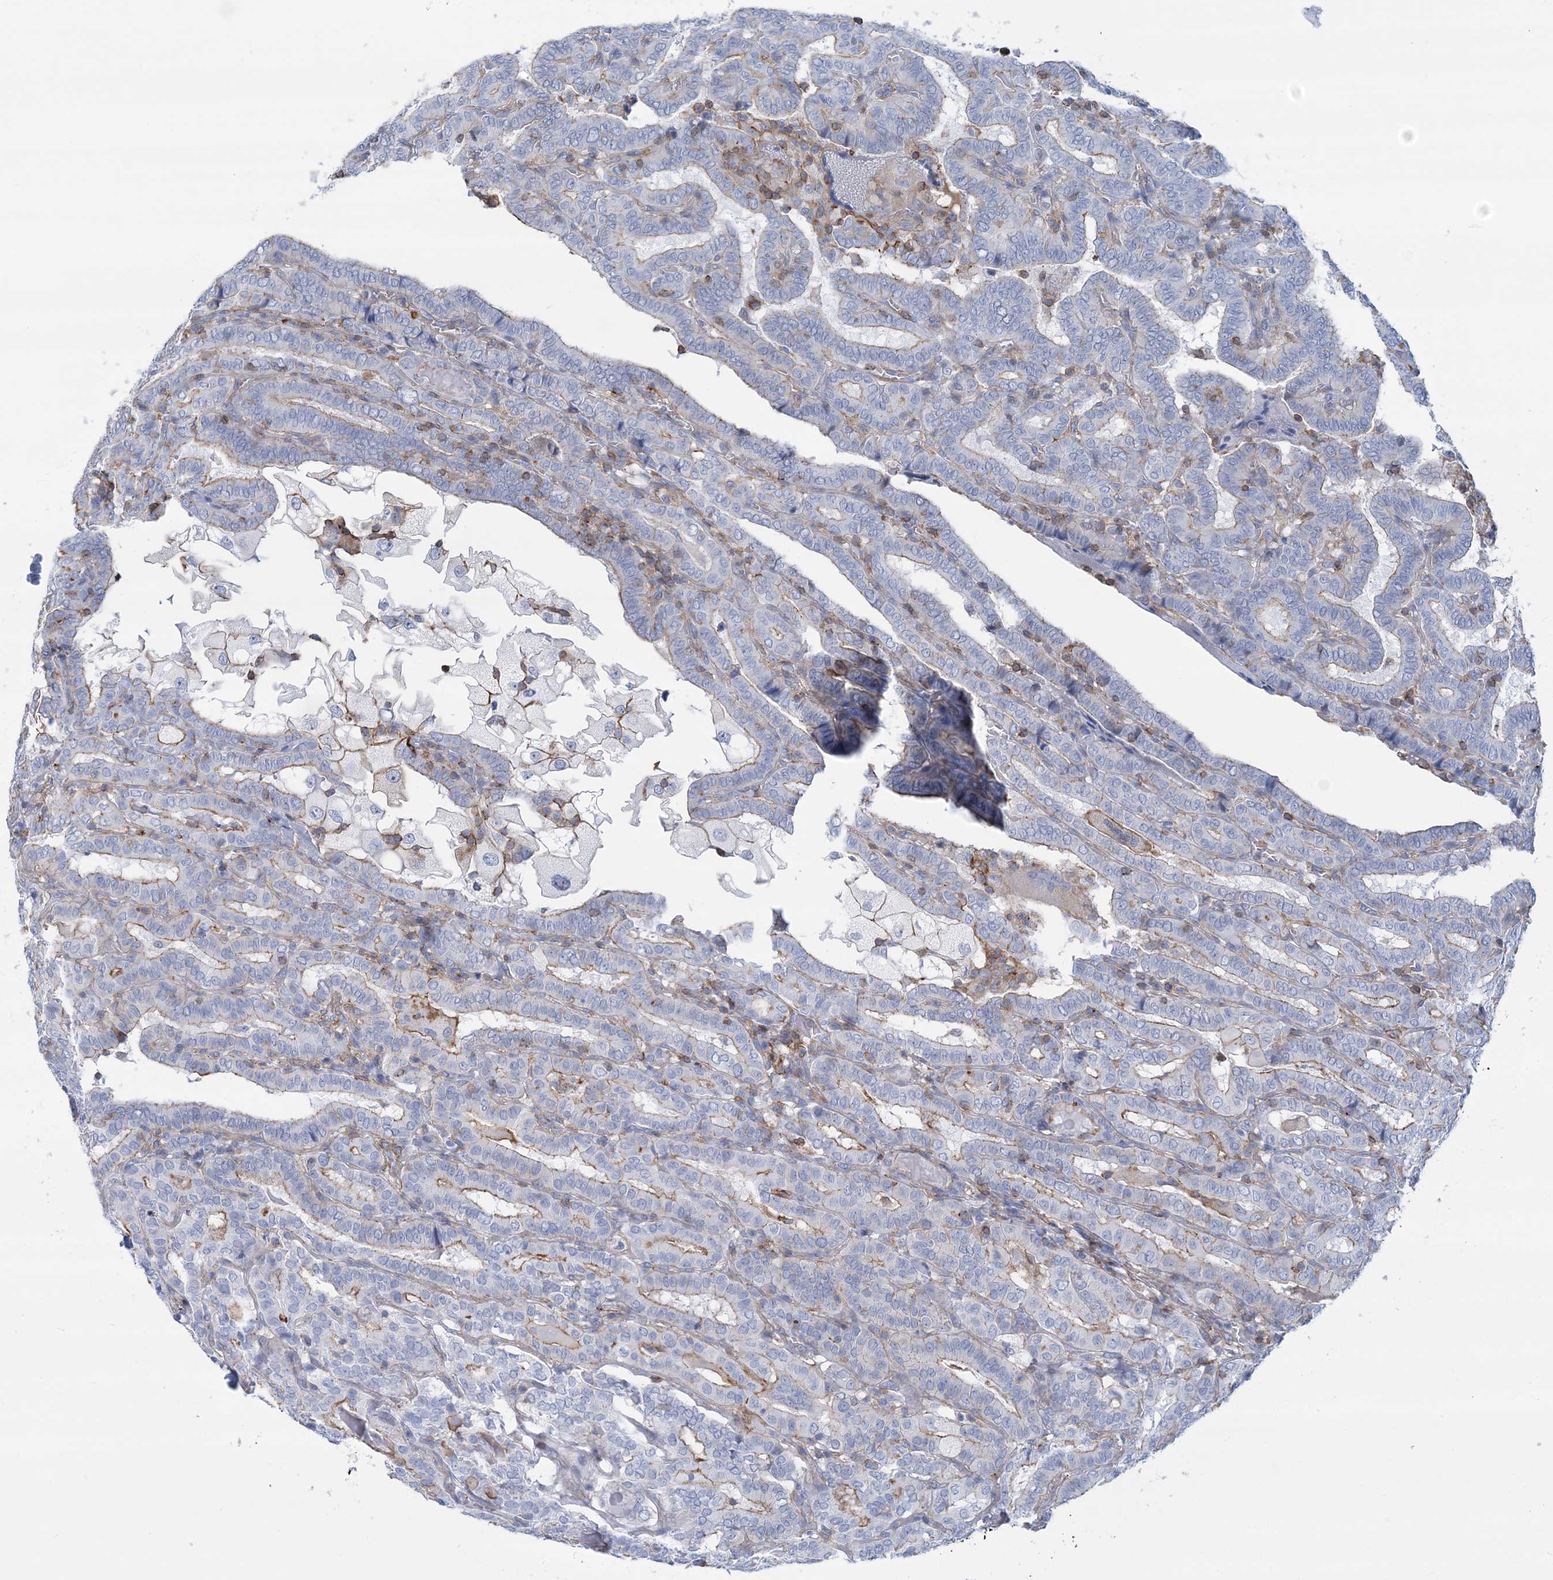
{"staining": {"intensity": "moderate", "quantity": "<25%", "location": "cytoplasmic/membranous"}, "tissue": "thyroid cancer", "cell_type": "Tumor cells", "image_type": "cancer", "snomed": [{"axis": "morphology", "description": "Papillary adenocarcinoma, NOS"}, {"axis": "topography", "description": "Thyroid gland"}], "caption": "Moderate cytoplasmic/membranous positivity for a protein is appreciated in about <25% of tumor cells of thyroid cancer using immunohistochemistry (IHC).", "gene": "C11orf21", "patient": {"sex": "female", "age": 72}}